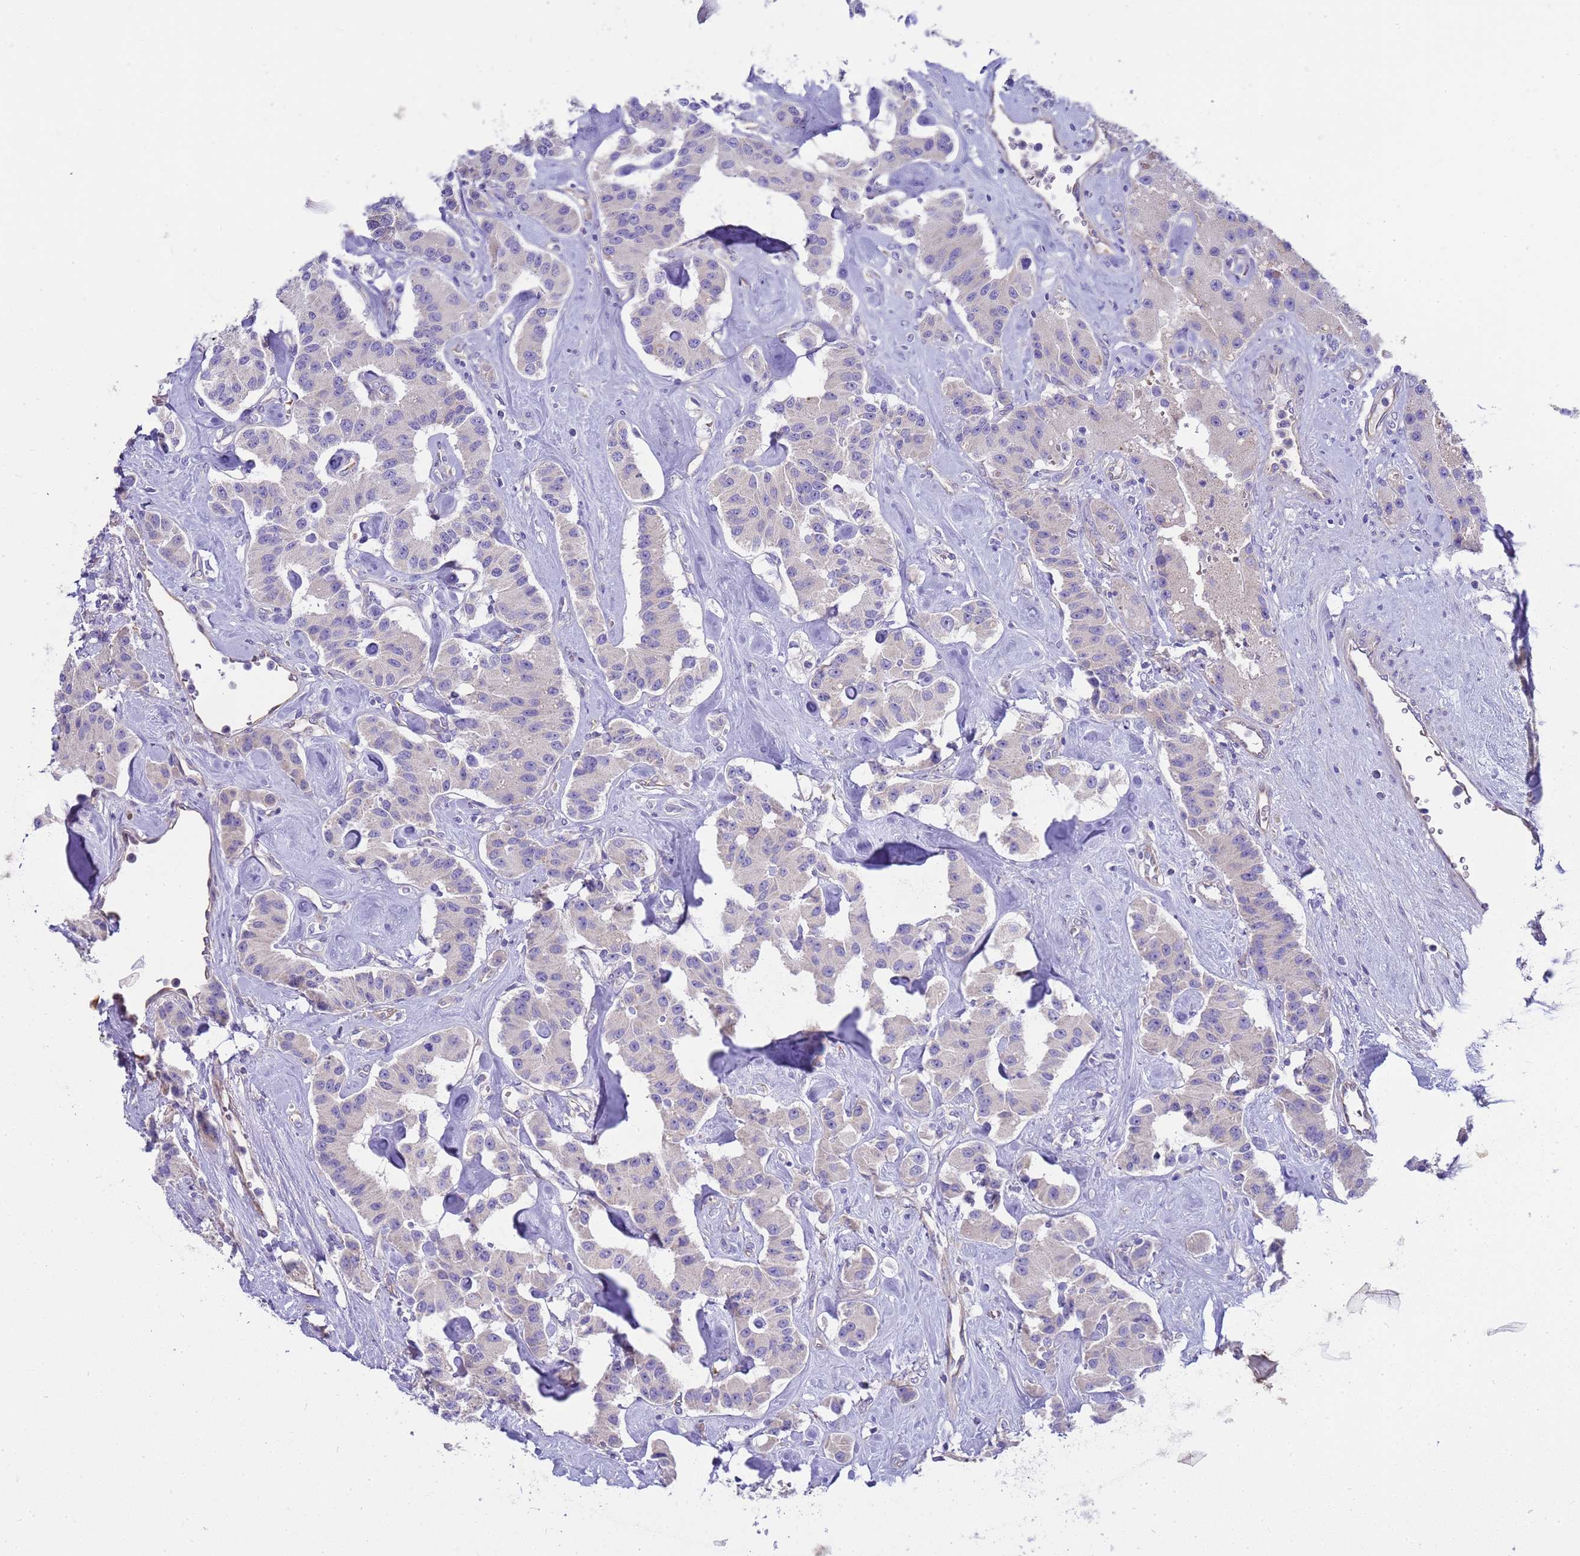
{"staining": {"intensity": "negative", "quantity": "none", "location": "none"}, "tissue": "carcinoid", "cell_type": "Tumor cells", "image_type": "cancer", "snomed": [{"axis": "morphology", "description": "Carcinoid, malignant, NOS"}, {"axis": "topography", "description": "Pancreas"}], "caption": "Tumor cells are negative for brown protein staining in malignant carcinoid.", "gene": "RIPPLY2", "patient": {"sex": "male", "age": 41}}